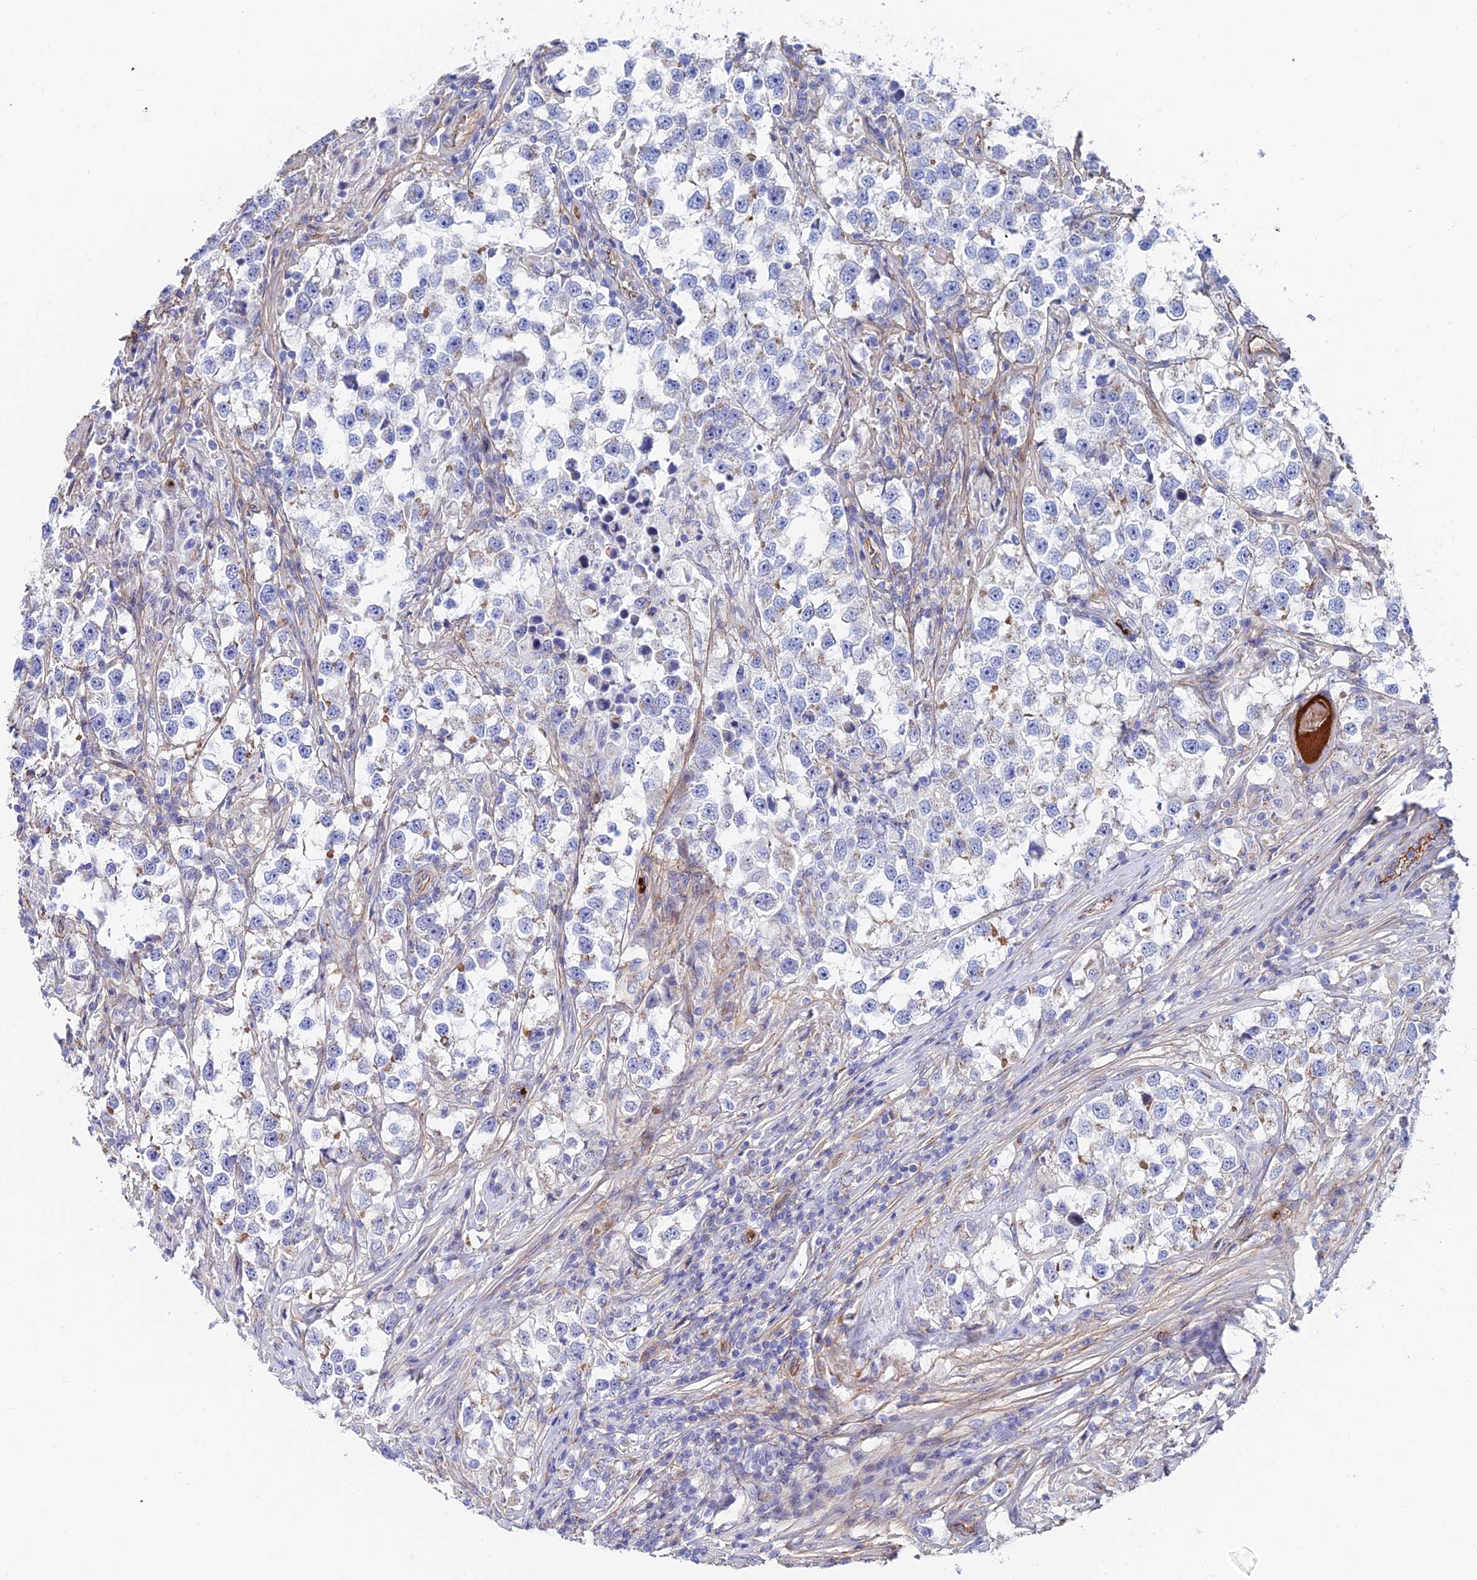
{"staining": {"intensity": "negative", "quantity": "none", "location": "none"}, "tissue": "testis cancer", "cell_type": "Tumor cells", "image_type": "cancer", "snomed": [{"axis": "morphology", "description": "Seminoma, NOS"}, {"axis": "topography", "description": "Testis"}], "caption": "Seminoma (testis) was stained to show a protein in brown. There is no significant expression in tumor cells. (DAB (3,3'-diaminobenzidine) immunohistochemistry, high magnification).", "gene": "ADGRF3", "patient": {"sex": "male", "age": 46}}